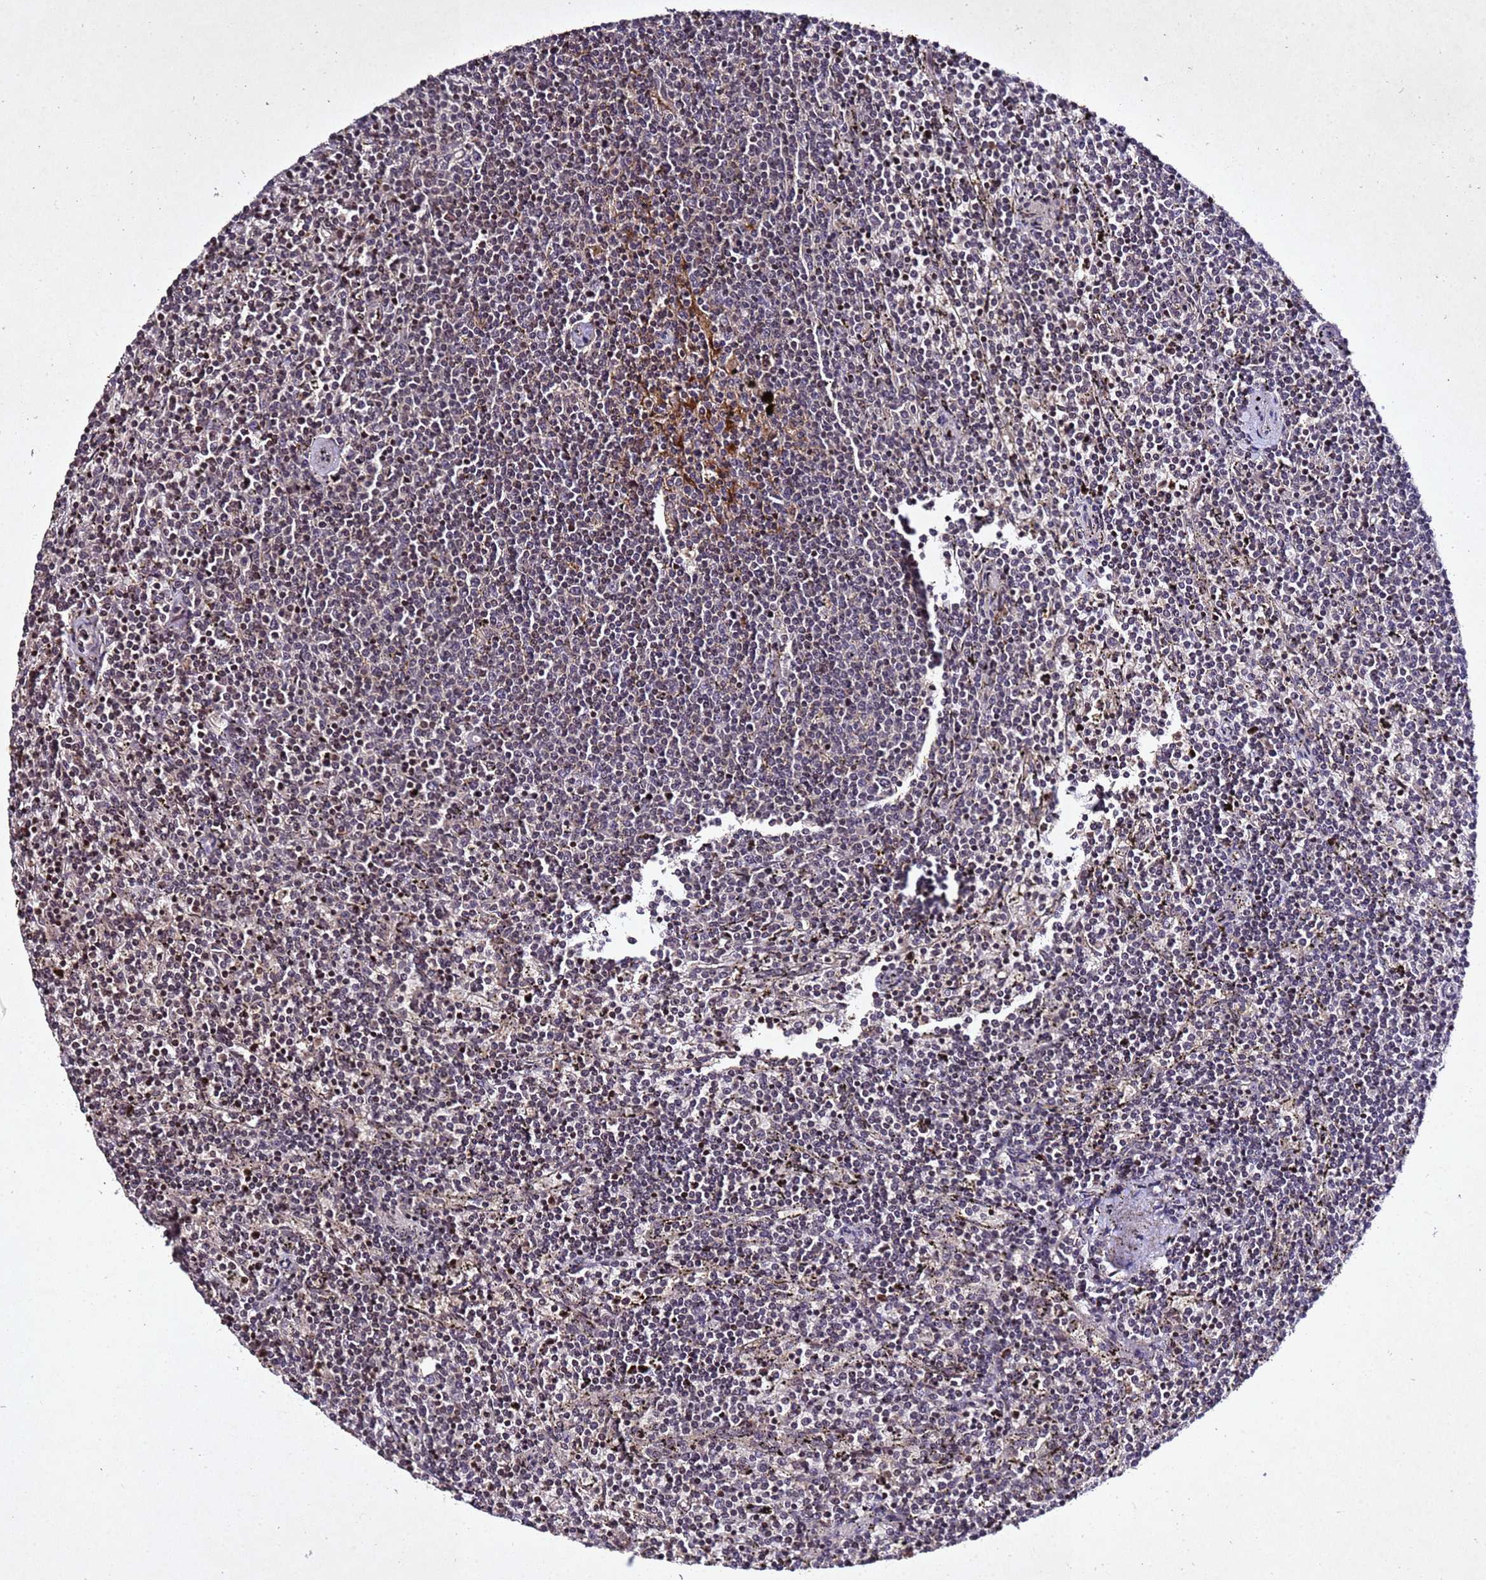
{"staining": {"intensity": "negative", "quantity": "none", "location": "none"}, "tissue": "lymphoma", "cell_type": "Tumor cells", "image_type": "cancer", "snomed": [{"axis": "morphology", "description": "Malignant lymphoma, non-Hodgkin's type, Low grade"}, {"axis": "topography", "description": "Spleen"}], "caption": "There is no significant expression in tumor cells of lymphoma.", "gene": "SV2B", "patient": {"sex": "female", "age": 50}}